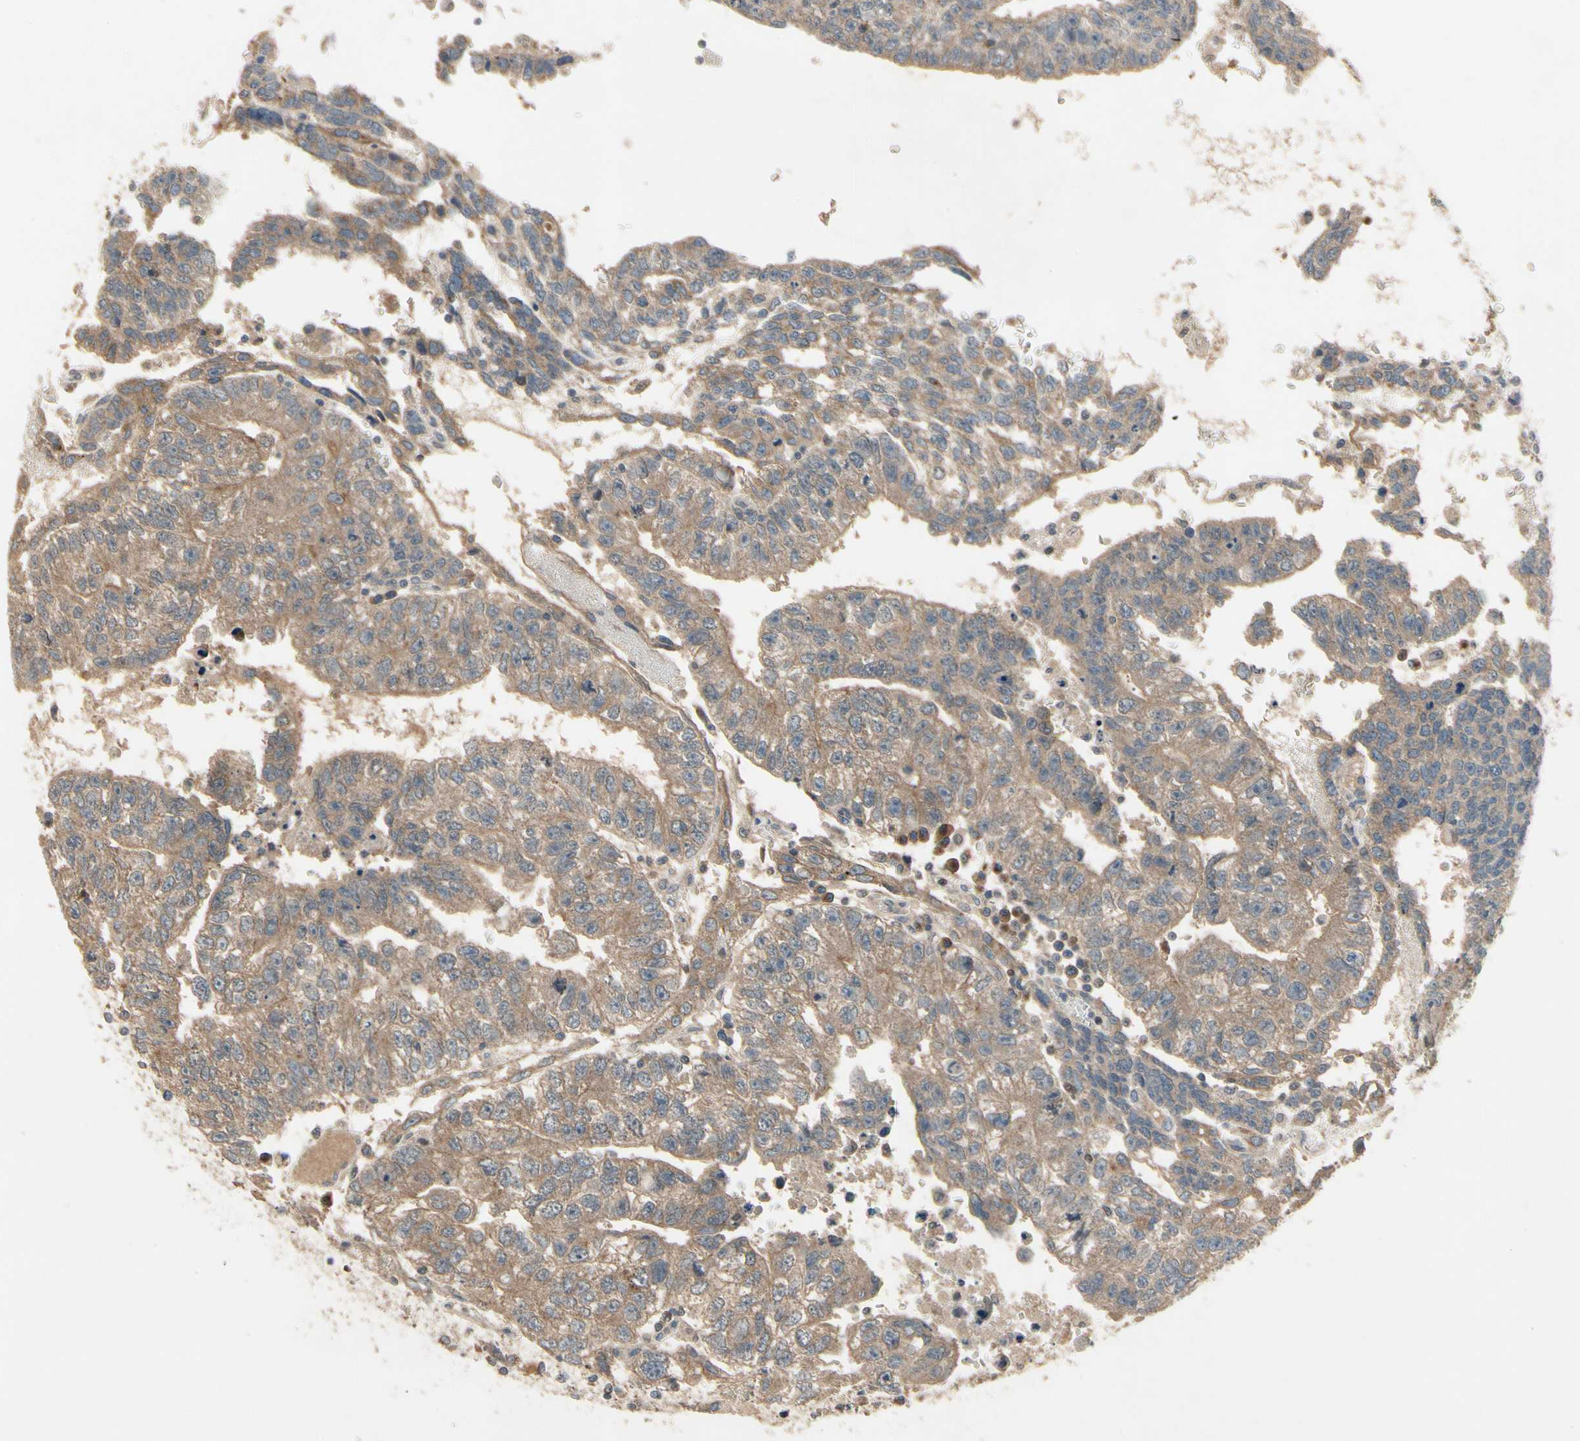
{"staining": {"intensity": "moderate", "quantity": ">75%", "location": "cytoplasmic/membranous"}, "tissue": "testis cancer", "cell_type": "Tumor cells", "image_type": "cancer", "snomed": [{"axis": "morphology", "description": "Seminoma, NOS"}, {"axis": "morphology", "description": "Carcinoma, Embryonal, NOS"}, {"axis": "topography", "description": "Testis"}], "caption": "Protein expression analysis of testis embryonal carcinoma displays moderate cytoplasmic/membranous positivity in about >75% of tumor cells.", "gene": "CGREF1", "patient": {"sex": "male", "age": 52}}